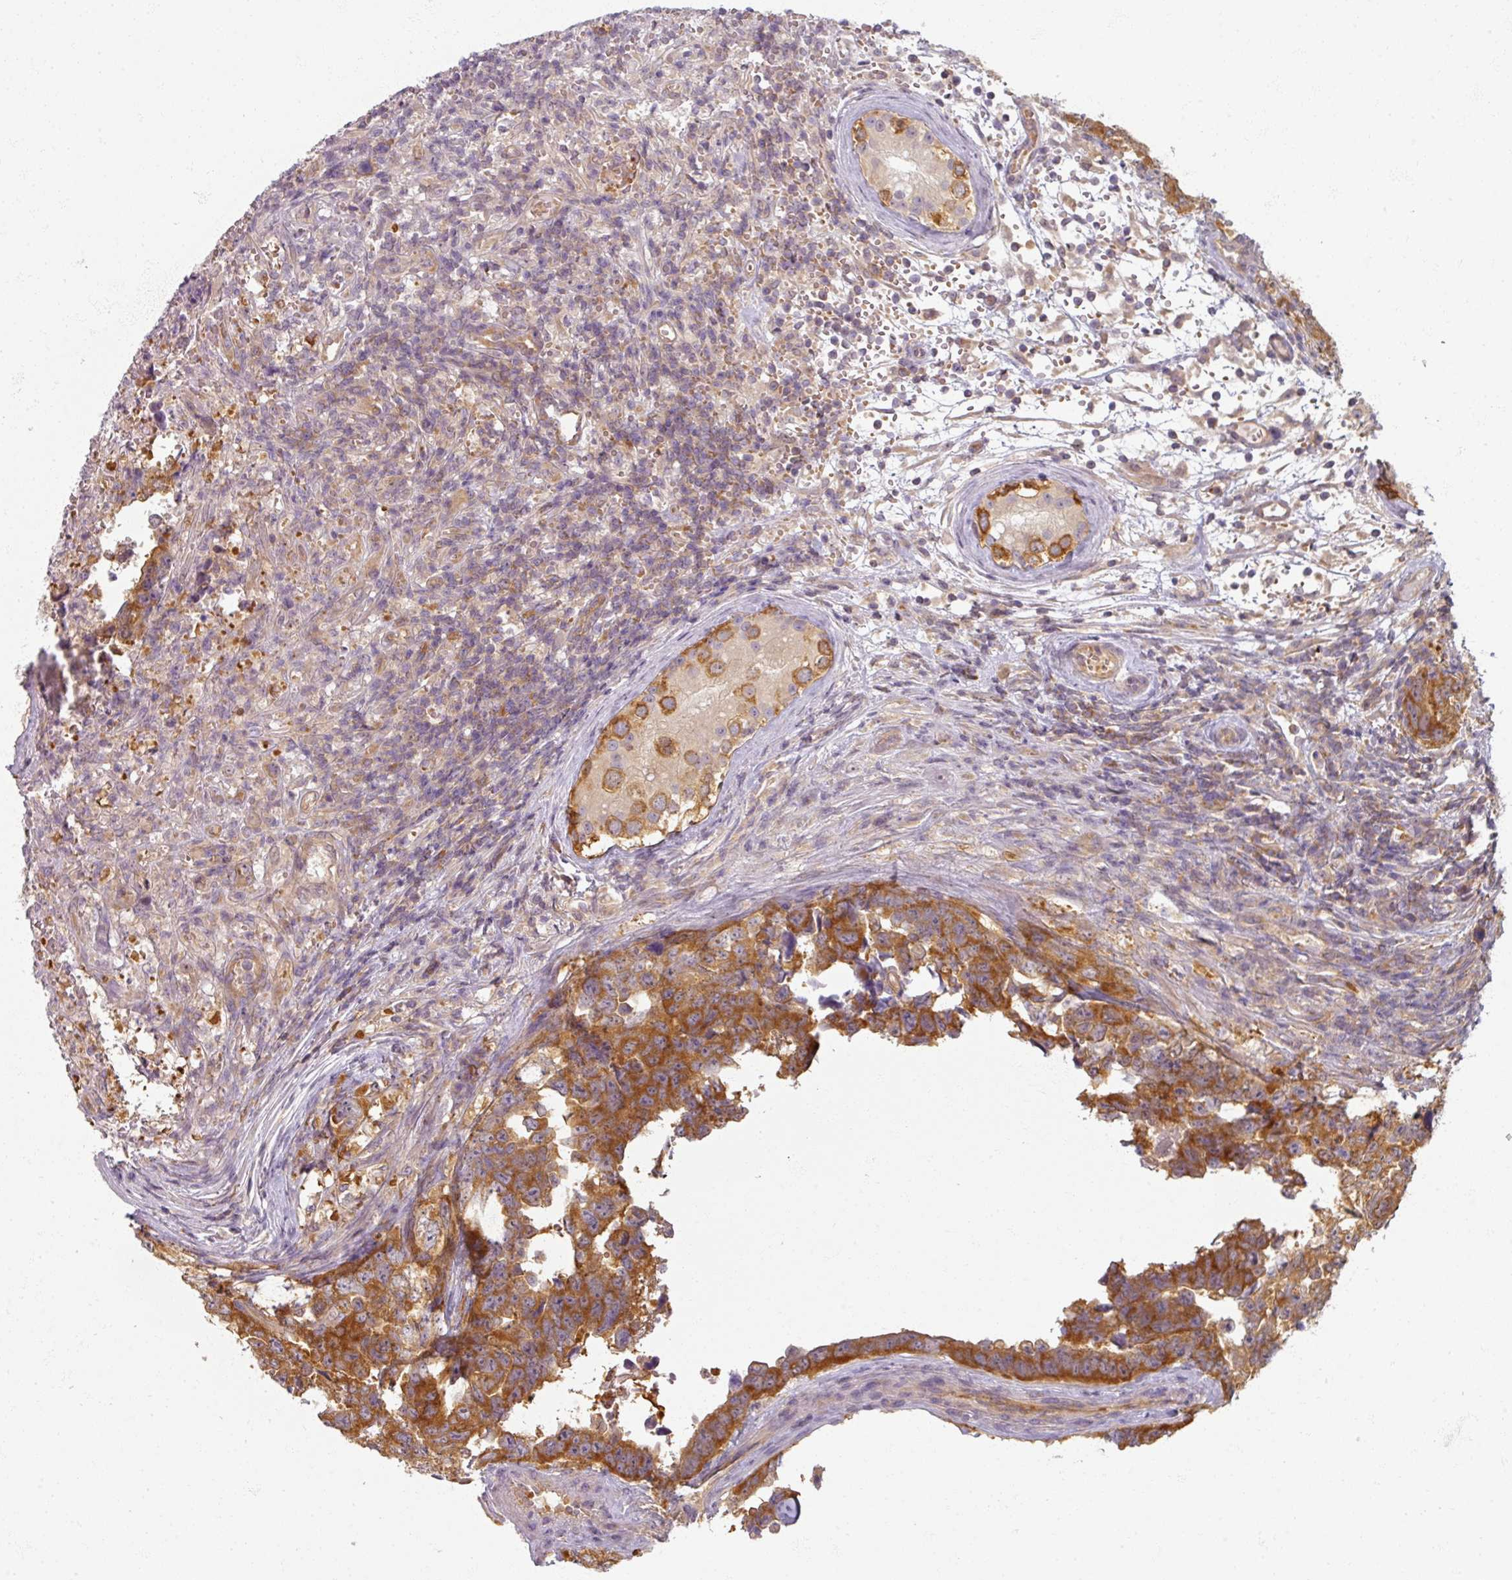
{"staining": {"intensity": "strong", "quantity": ">75%", "location": "cytoplasmic/membranous"}, "tissue": "testis cancer", "cell_type": "Tumor cells", "image_type": "cancer", "snomed": [{"axis": "morphology", "description": "Normal tissue, NOS"}, {"axis": "morphology", "description": "Carcinoma, Embryonal, NOS"}, {"axis": "topography", "description": "Testis"}, {"axis": "topography", "description": "Epididymis"}], "caption": "This is a histology image of IHC staining of embryonal carcinoma (testis), which shows strong staining in the cytoplasmic/membranous of tumor cells.", "gene": "AGPAT4", "patient": {"sex": "male", "age": 25}}